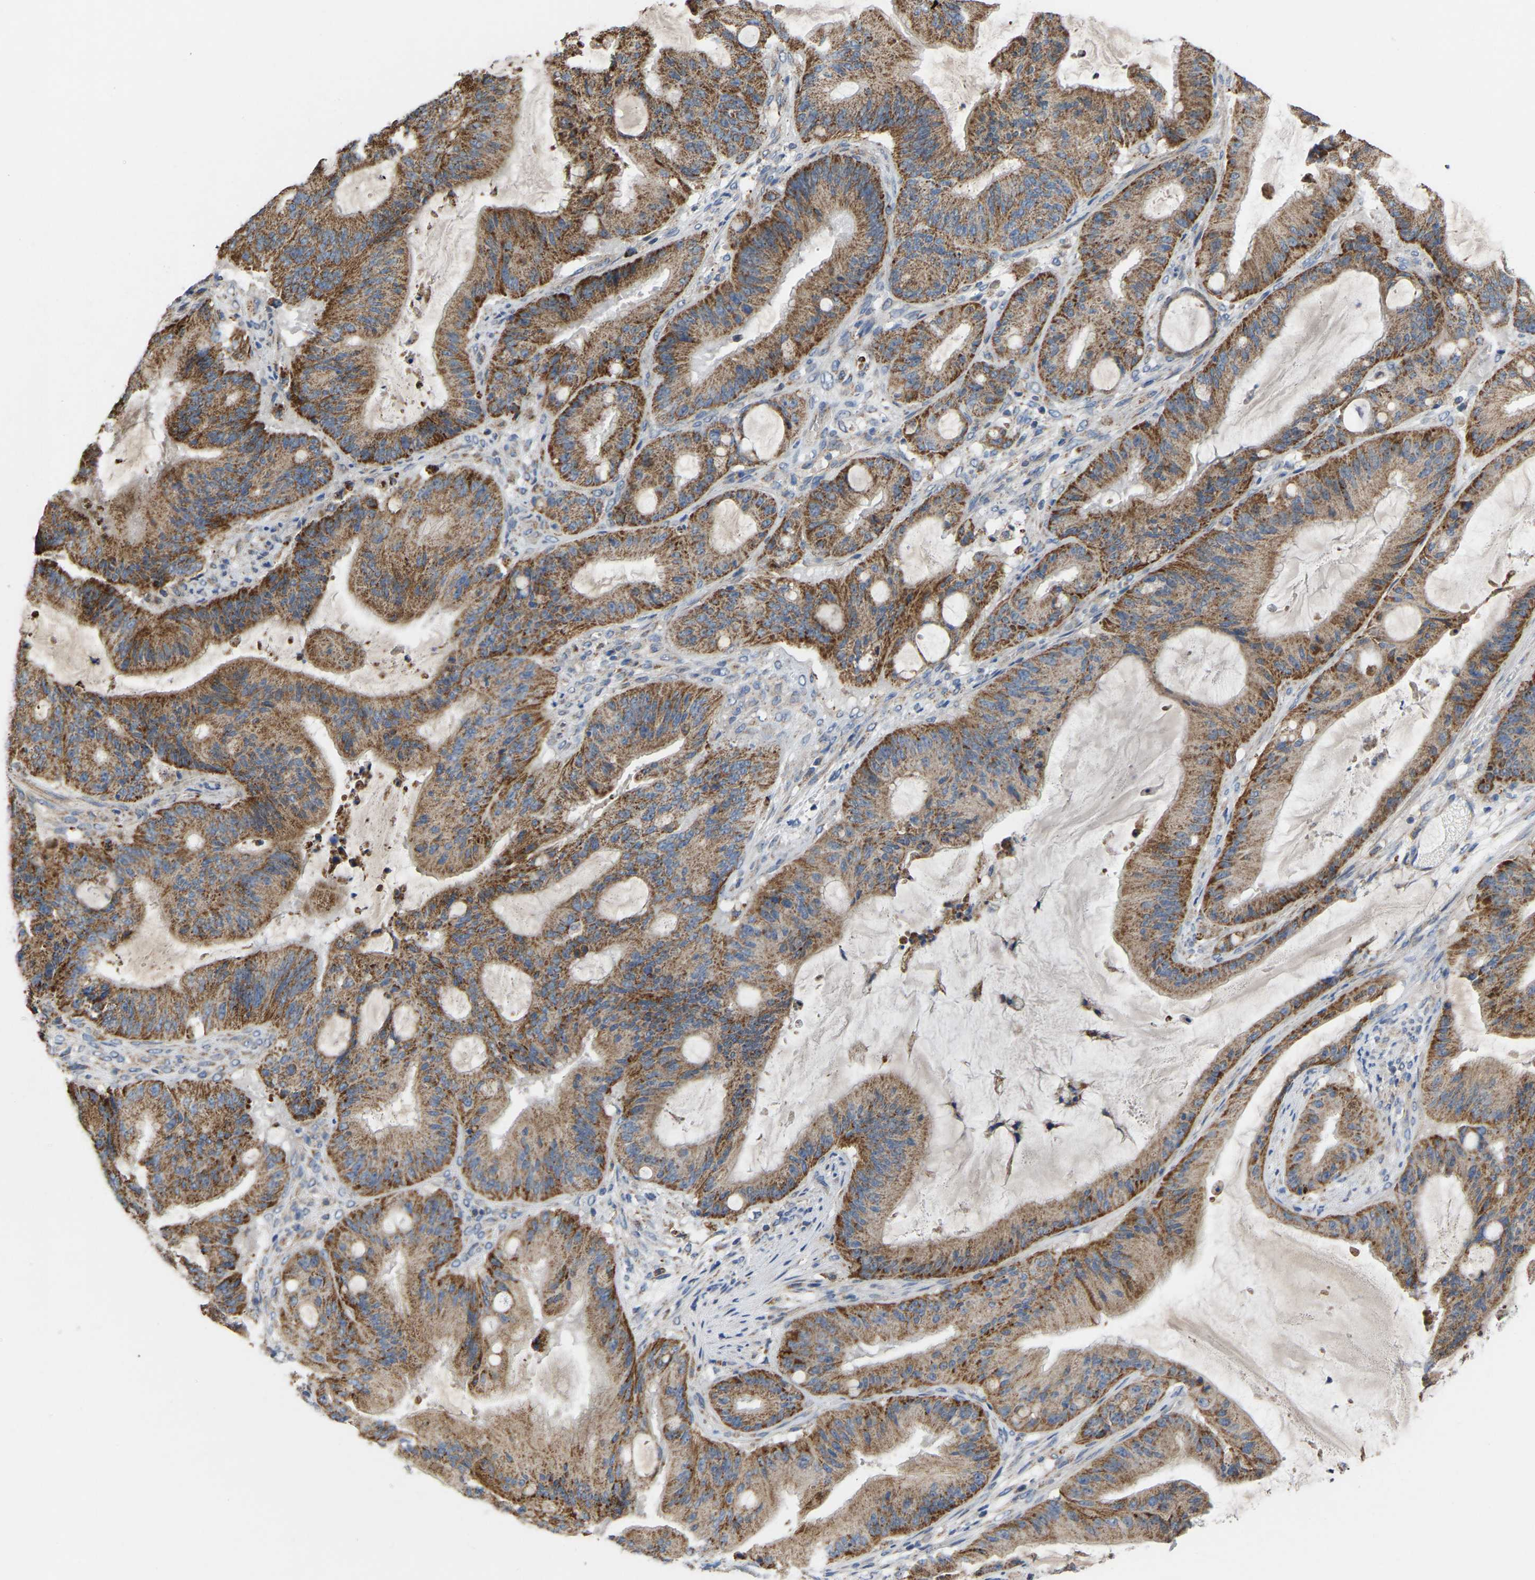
{"staining": {"intensity": "moderate", "quantity": ">75%", "location": "cytoplasmic/membranous"}, "tissue": "liver cancer", "cell_type": "Tumor cells", "image_type": "cancer", "snomed": [{"axis": "morphology", "description": "Normal tissue, NOS"}, {"axis": "morphology", "description": "Cholangiocarcinoma"}, {"axis": "topography", "description": "Liver"}, {"axis": "topography", "description": "Peripheral nerve tissue"}], "caption": "Immunohistochemistry (IHC) (DAB (3,3'-diaminobenzidine)) staining of cholangiocarcinoma (liver) reveals moderate cytoplasmic/membranous protein staining in approximately >75% of tumor cells.", "gene": "BCL10", "patient": {"sex": "female", "age": 73}}